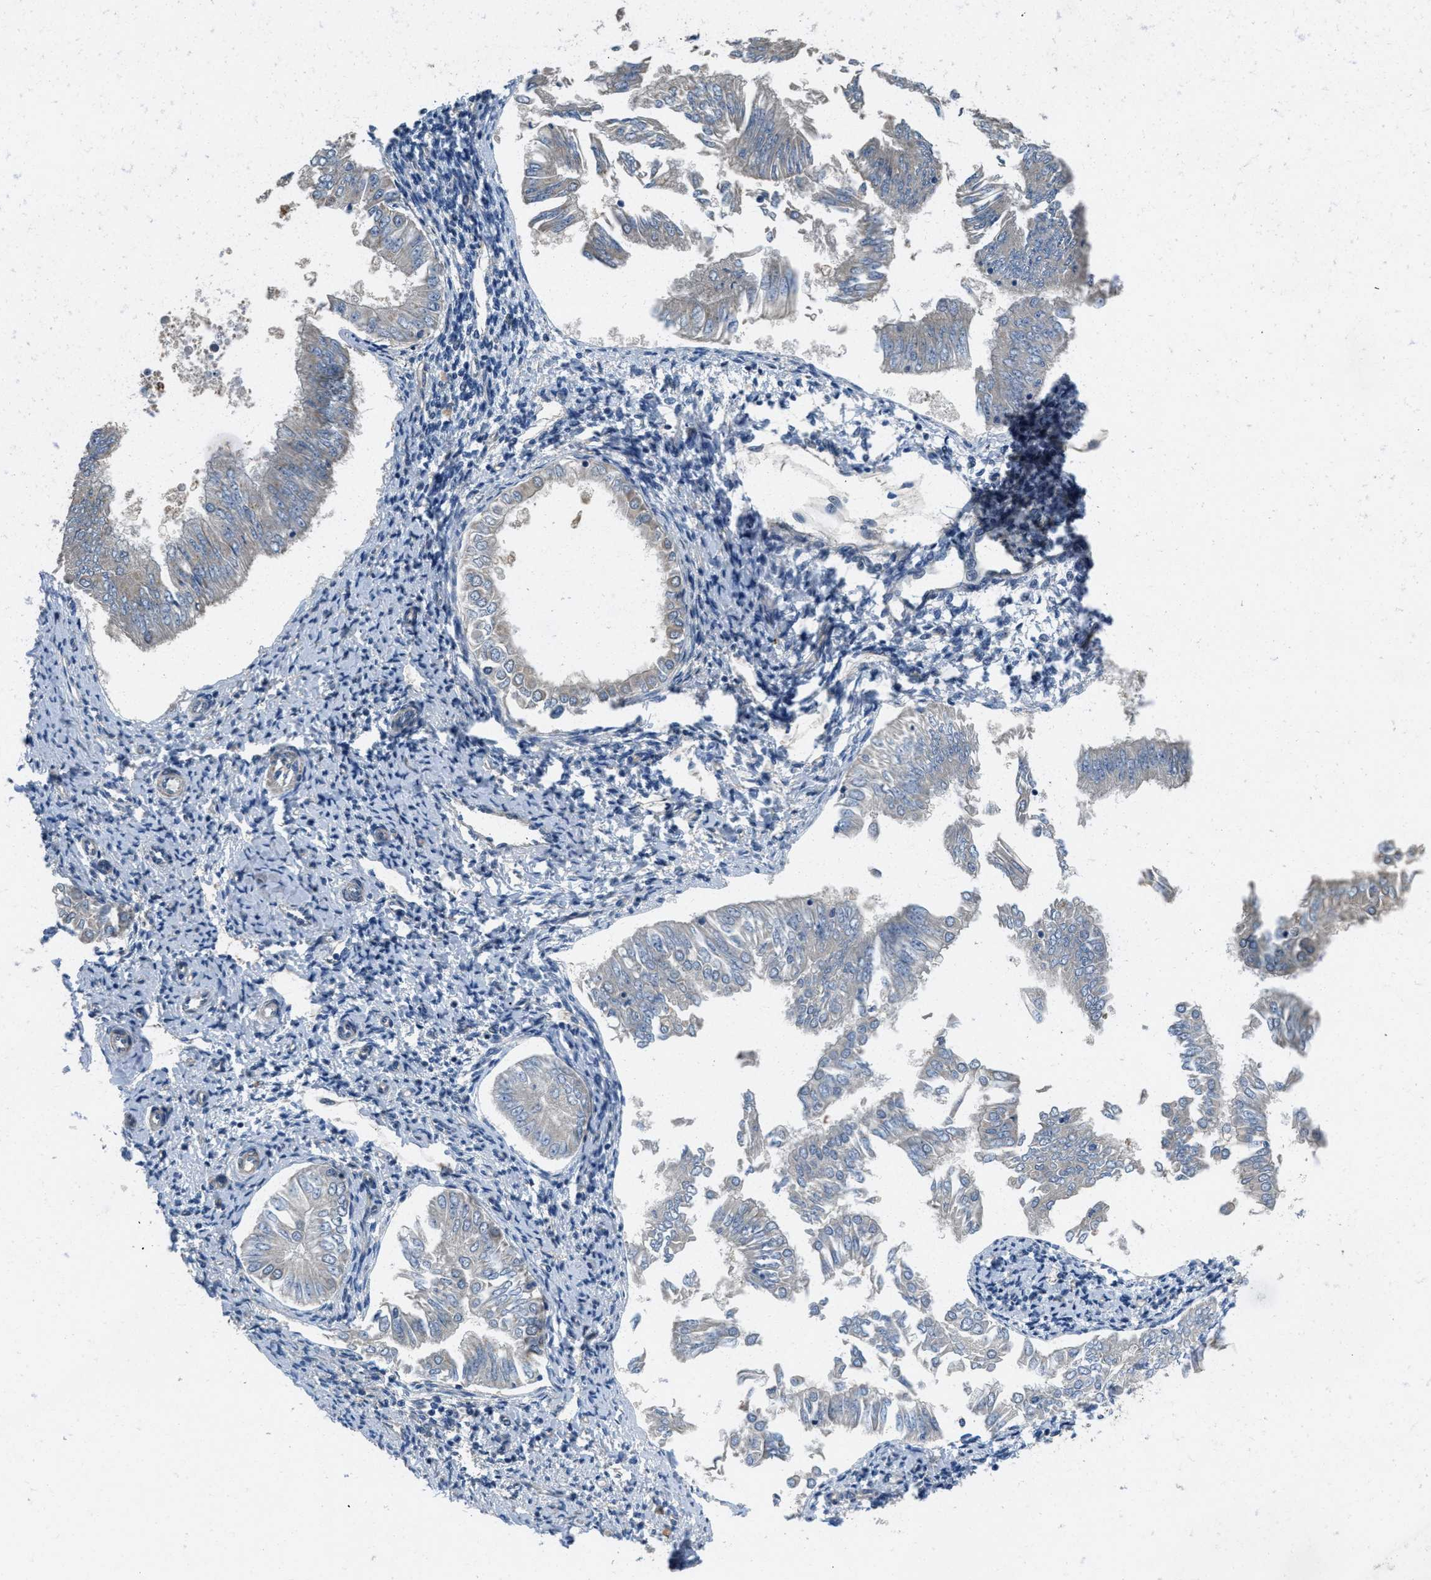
{"staining": {"intensity": "negative", "quantity": "none", "location": "none"}, "tissue": "endometrial cancer", "cell_type": "Tumor cells", "image_type": "cancer", "snomed": [{"axis": "morphology", "description": "Adenocarcinoma, NOS"}, {"axis": "topography", "description": "Endometrium"}], "caption": "An image of adenocarcinoma (endometrial) stained for a protein exhibits no brown staining in tumor cells. The staining was performed using DAB to visualize the protein expression in brown, while the nuclei were stained in blue with hematoxylin (Magnification: 20x).", "gene": "TOMM70", "patient": {"sex": "female", "age": 53}}